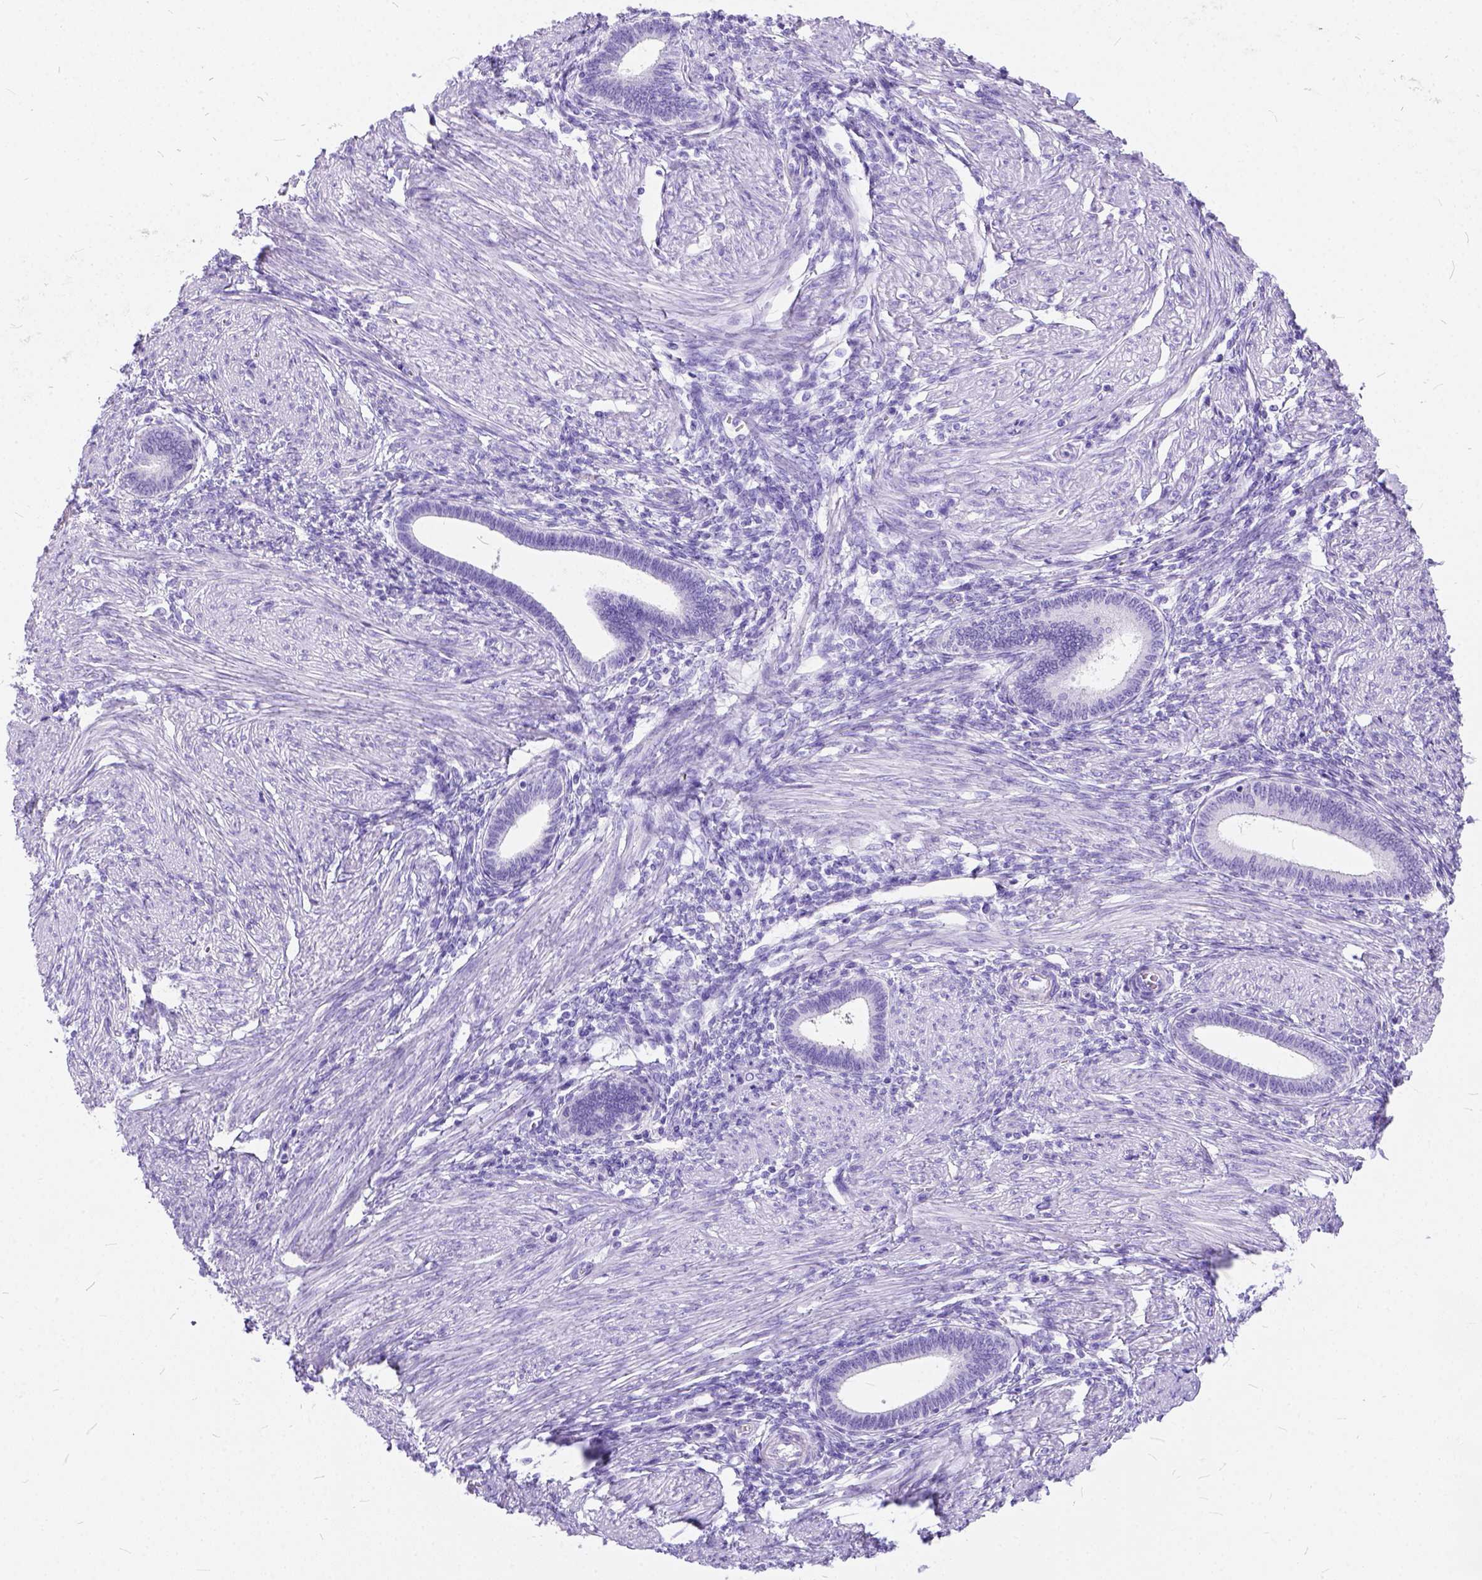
{"staining": {"intensity": "negative", "quantity": "none", "location": "none"}, "tissue": "endometrium", "cell_type": "Cells in endometrial stroma", "image_type": "normal", "snomed": [{"axis": "morphology", "description": "Normal tissue, NOS"}, {"axis": "topography", "description": "Endometrium"}], "caption": "Immunohistochemical staining of normal human endometrium reveals no significant positivity in cells in endometrial stroma. The staining was performed using DAB to visualize the protein expression in brown, while the nuclei were stained in blue with hematoxylin (Magnification: 20x).", "gene": "C1QTNF3", "patient": {"sex": "female", "age": 42}}